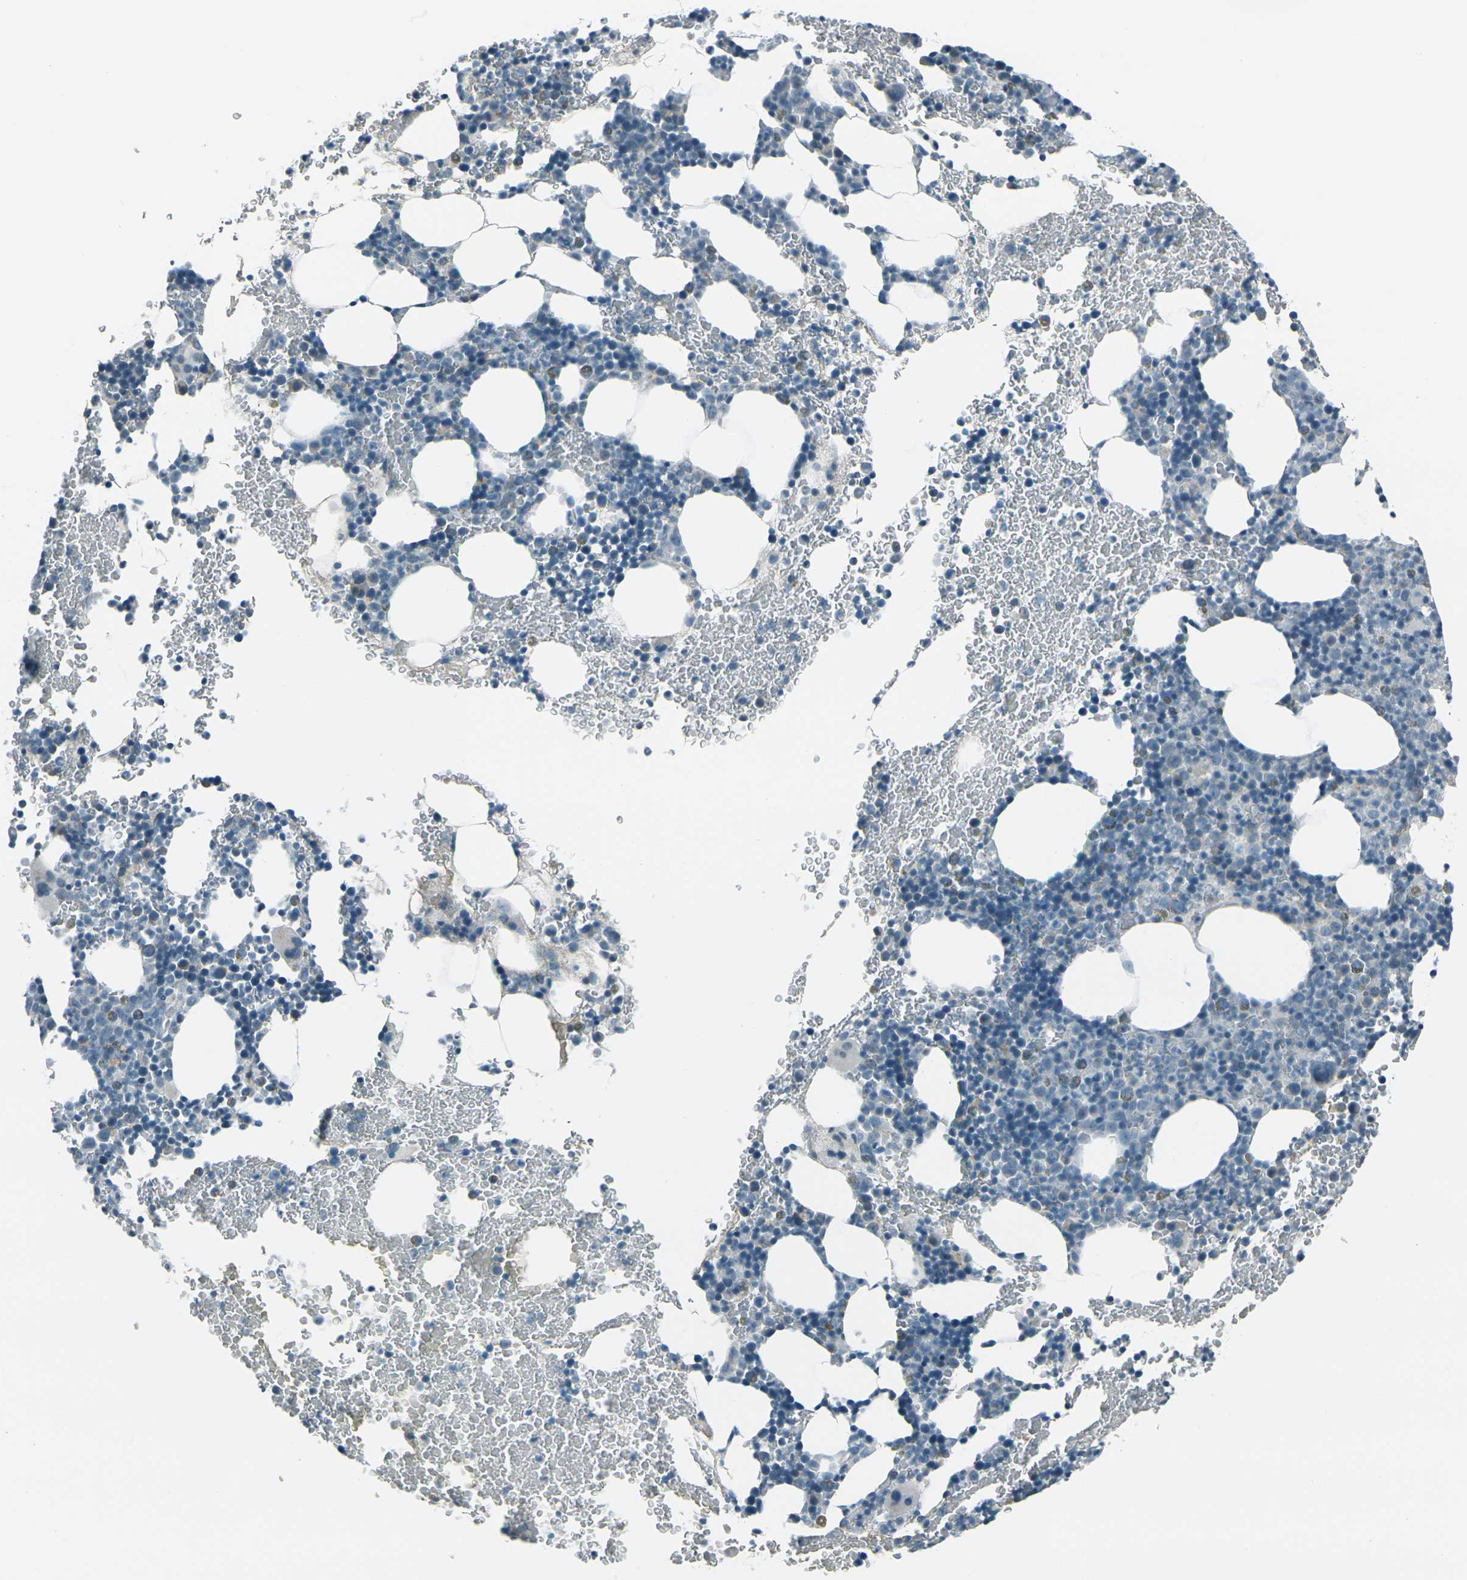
{"staining": {"intensity": "moderate", "quantity": "<25%", "location": "cytoplasmic/membranous"}, "tissue": "bone marrow", "cell_type": "Hematopoietic cells", "image_type": "normal", "snomed": [{"axis": "morphology", "description": "Normal tissue, NOS"}, {"axis": "morphology", "description": "Inflammation, NOS"}, {"axis": "topography", "description": "Bone marrow"}], "caption": "Moderate cytoplasmic/membranous protein staining is seen in about <25% of hematopoietic cells in bone marrow.", "gene": "H2BC1", "patient": {"sex": "female", "age": 70}}